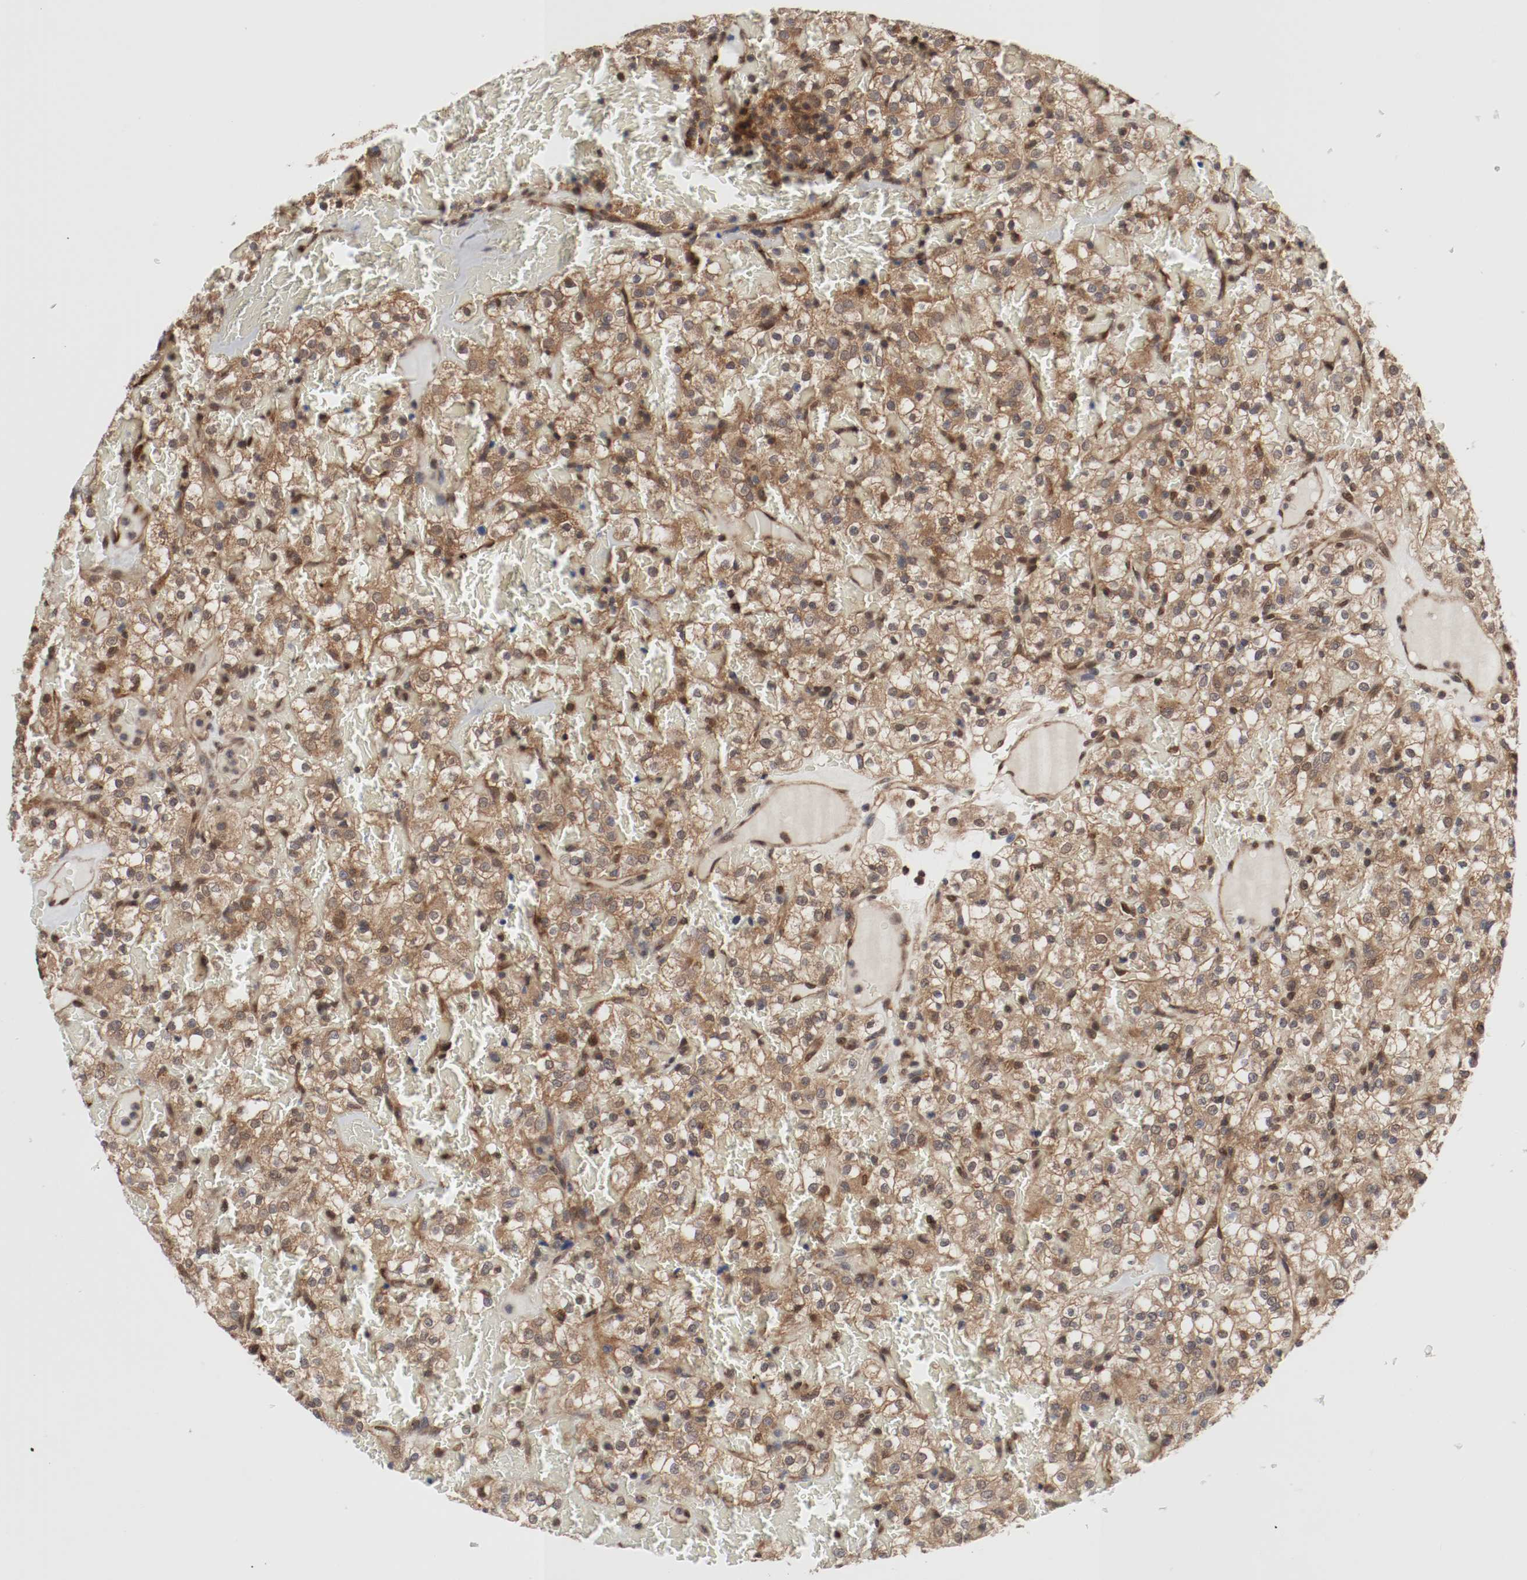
{"staining": {"intensity": "moderate", "quantity": ">75%", "location": "cytoplasmic/membranous"}, "tissue": "renal cancer", "cell_type": "Tumor cells", "image_type": "cancer", "snomed": [{"axis": "morphology", "description": "Normal tissue, NOS"}, {"axis": "morphology", "description": "Adenocarcinoma, NOS"}, {"axis": "topography", "description": "Kidney"}], "caption": "Renal cancer stained for a protein demonstrates moderate cytoplasmic/membranous positivity in tumor cells.", "gene": "AFG3L2", "patient": {"sex": "female", "age": 72}}